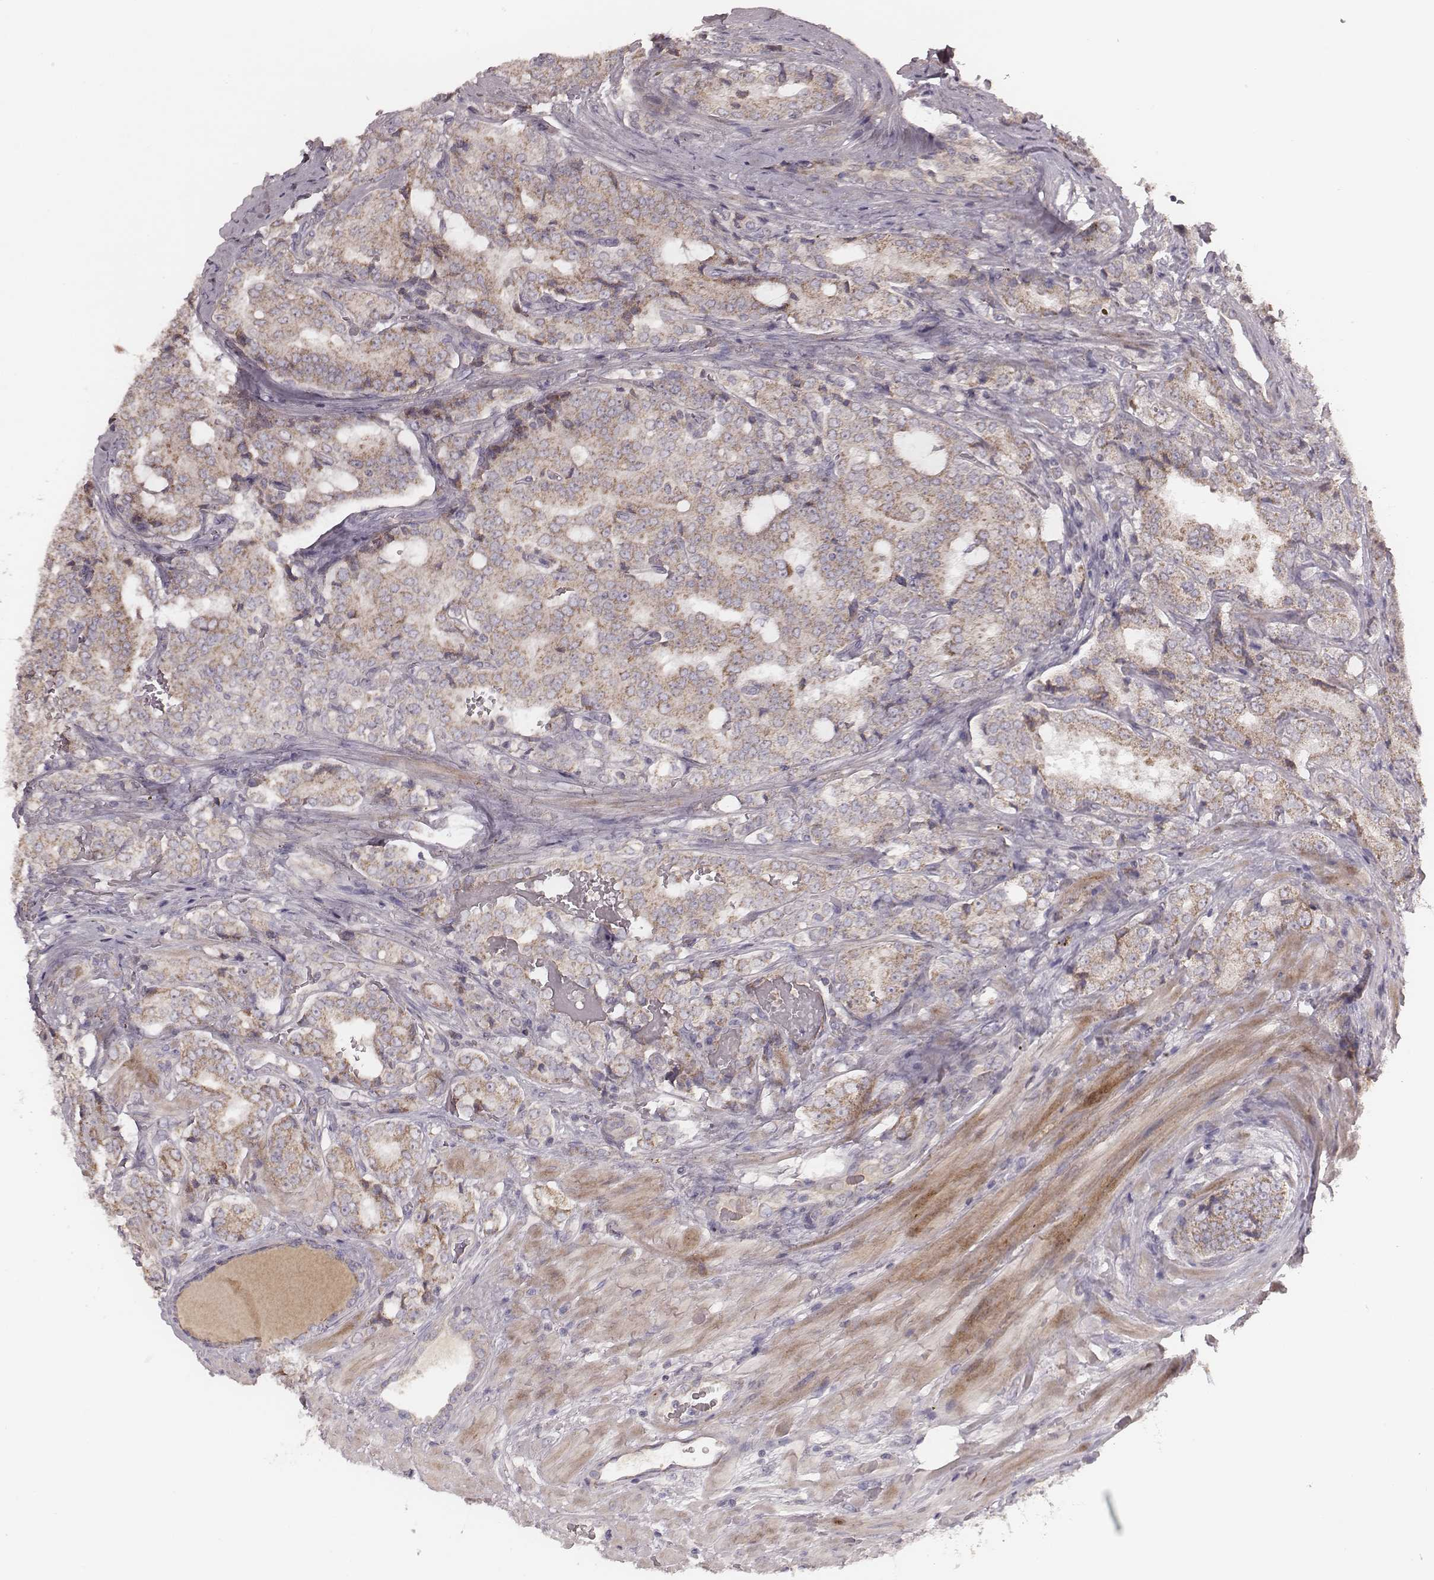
{"staining": {"intensity": "moderate", "quantity": "25%-75%", "location": "cytoplasmic/membranous"}, "tissue": "prostate cancer", "cell_type": "Tumor cells", "image_type": "cancer", "snomed": [{"axis": "morphology", "description": "Adenocarcinoma, NOS"}, {"axis": "topography", "description": "Prostate"}], "caption": "The micrograph displays immunohistochemical staining of adenocarcinoma (prostate). There is moderate cytoplasmic/membranous staining is present in about 25%-75% of tumor cells.", "gene": "MRPS27", "patient": {"sex": "male", "age": 65}}